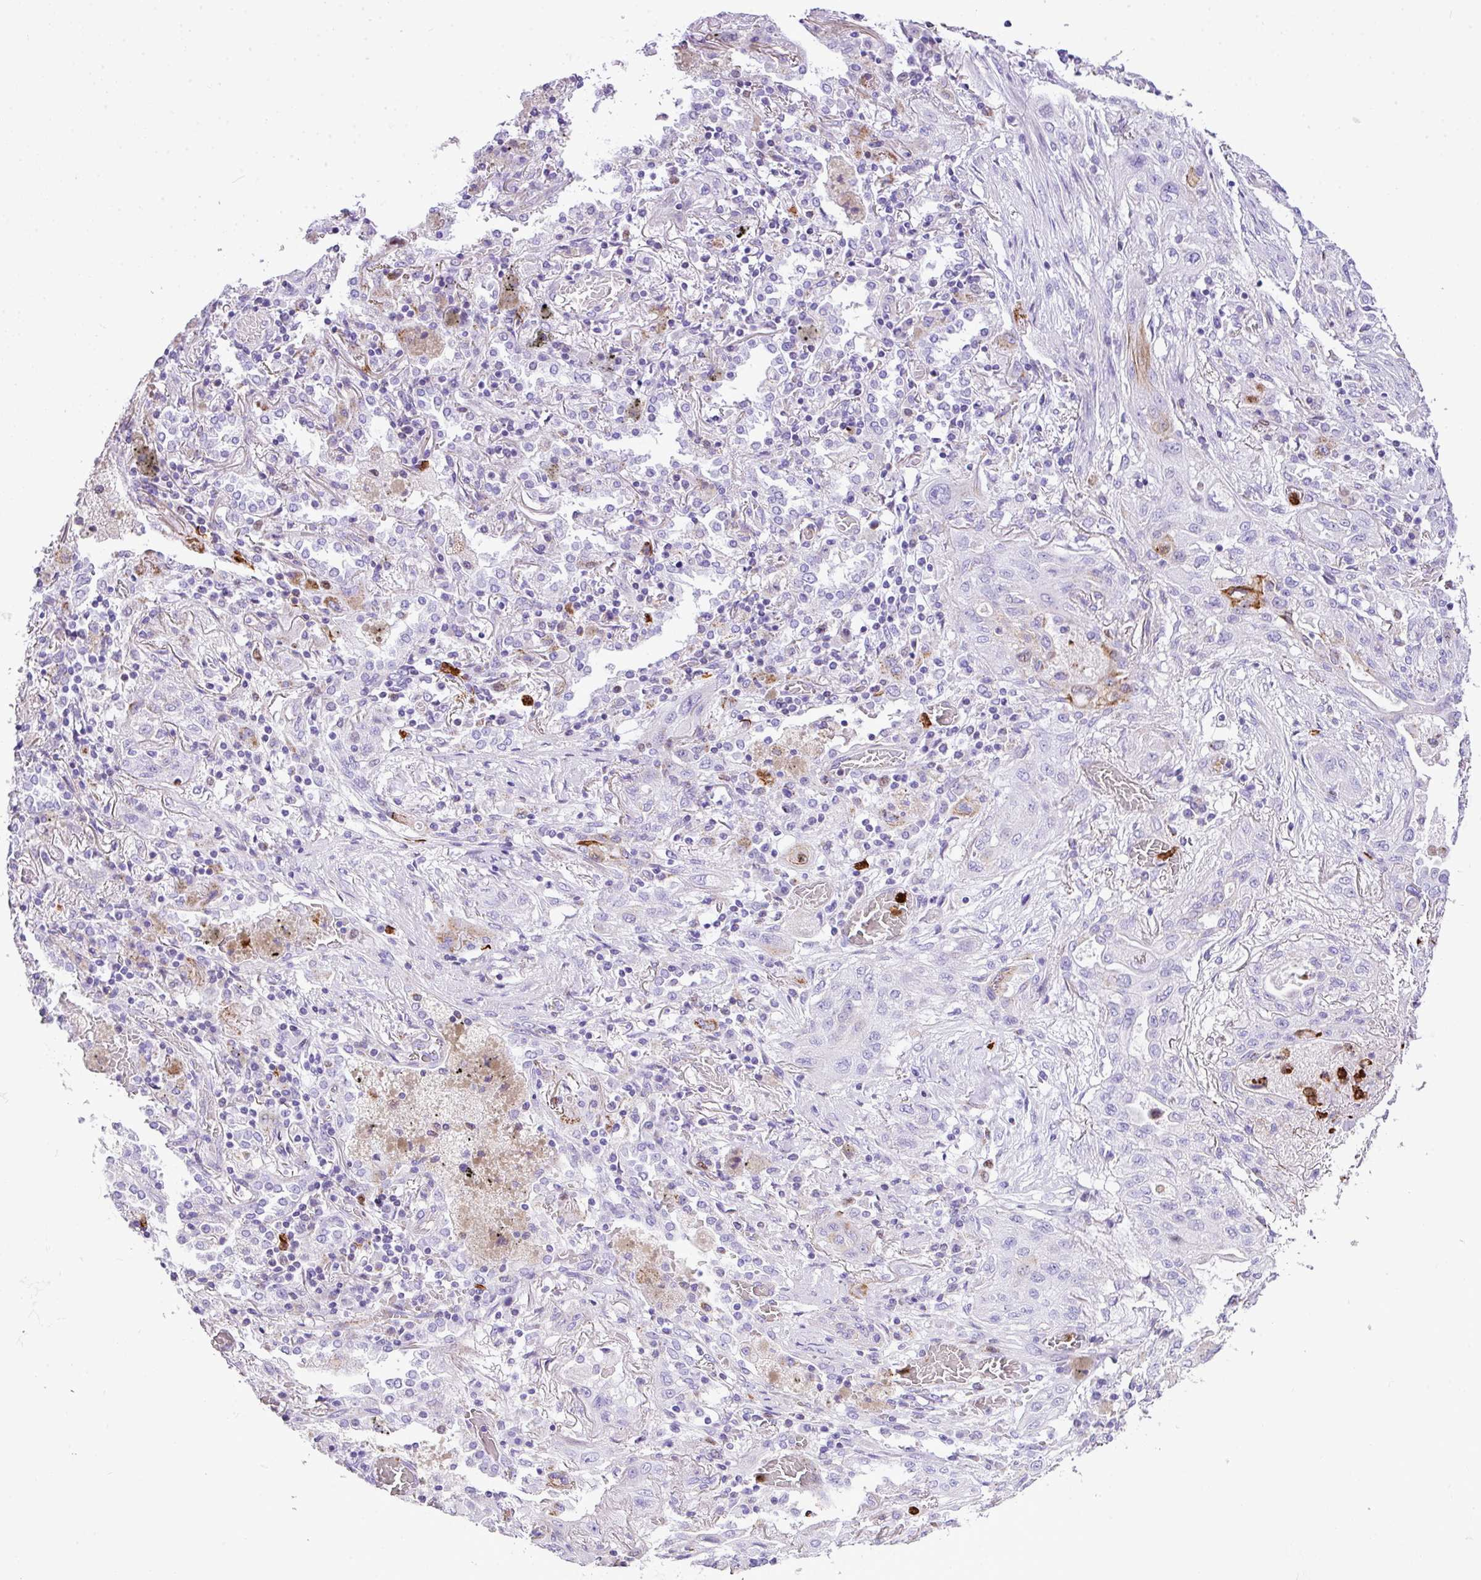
{"staining": {"intensity": "negative", "quantity": "none", "location": "none"}, "tissue": "lung cancer", "cell_type": "Tumor cells", "image_type": "cancer", "snomed": [{"axis": "morphology", "description": "Squamous cell carcinoma, NOS"}, {"axis": "topography", "description": "Lung"}], "caption": "This histopathology image is of lung squamous cell carcinoma stained with immunohistochemistry to label a protein in brown with the nuclei are counter-stained blue. There is no expression in tumor cells.", "gene": "RCAN2", "patient": {"sex": "female", "age": 47}}